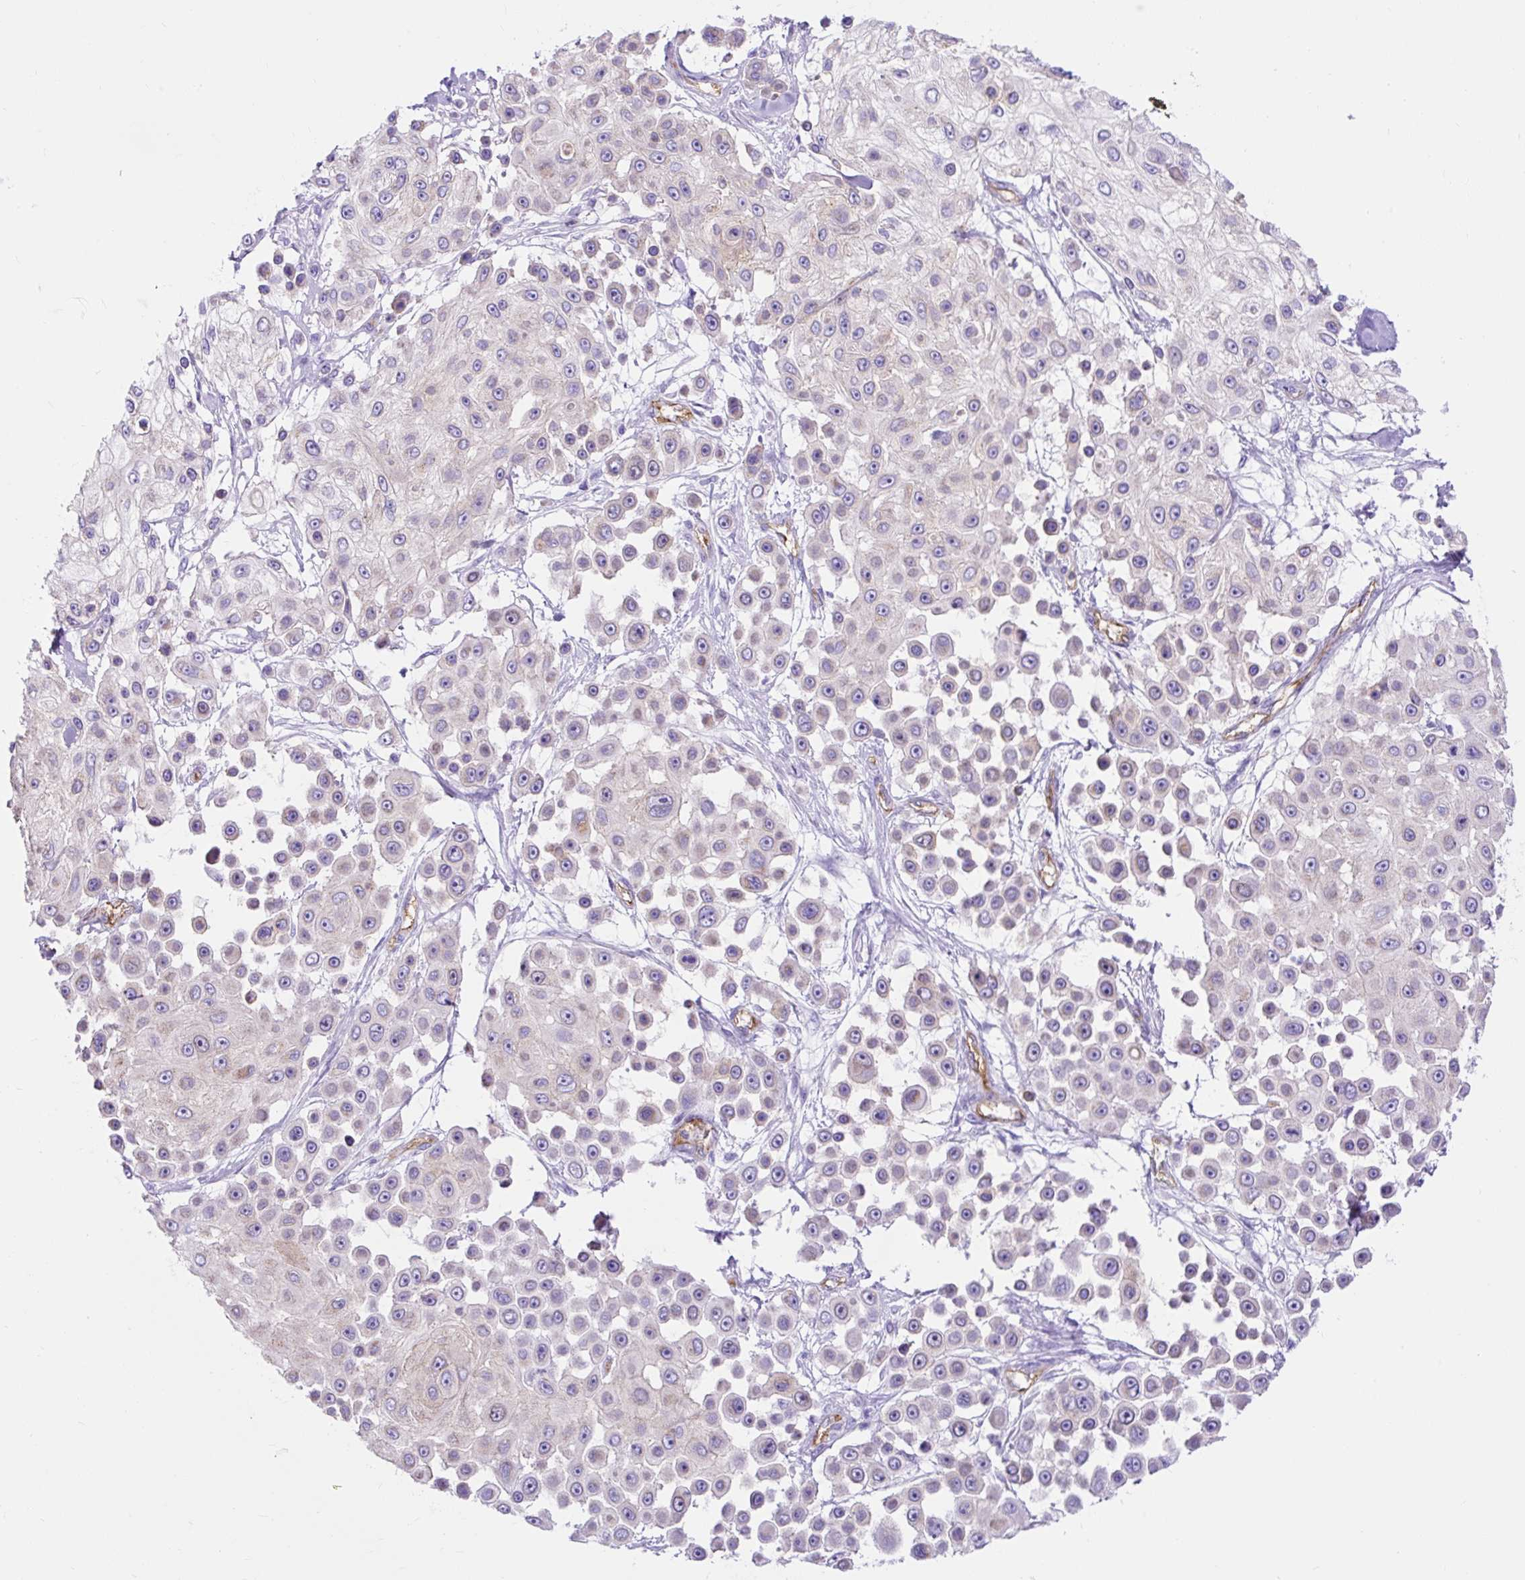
{"staining": {"intensity": "weak", "quantity": "25%-75%", "location": "cytoplasmic/membranous,nuclear"}, "tissue": "skin cancer", "cell_type": "Tumor cells", "image_type": "cancer", "snomed": [{"axis": "morphology", "description": "Squamous cell carcinoma, NOS"}, {"axis": "topography", "description": "Skin"}], "caption": "An immunohistochemistry micrograph of neoplastic tissue is shown. Protein staining in brown labels weak cytoplasmic/membranous and nuclear positivity in squamous cell carcinoma (skin) within tumor cells. (IHC, brightfield microscopy, high magnification).", "gene": "HIP1R", "patient": {"sex": "male", "age": 67}}